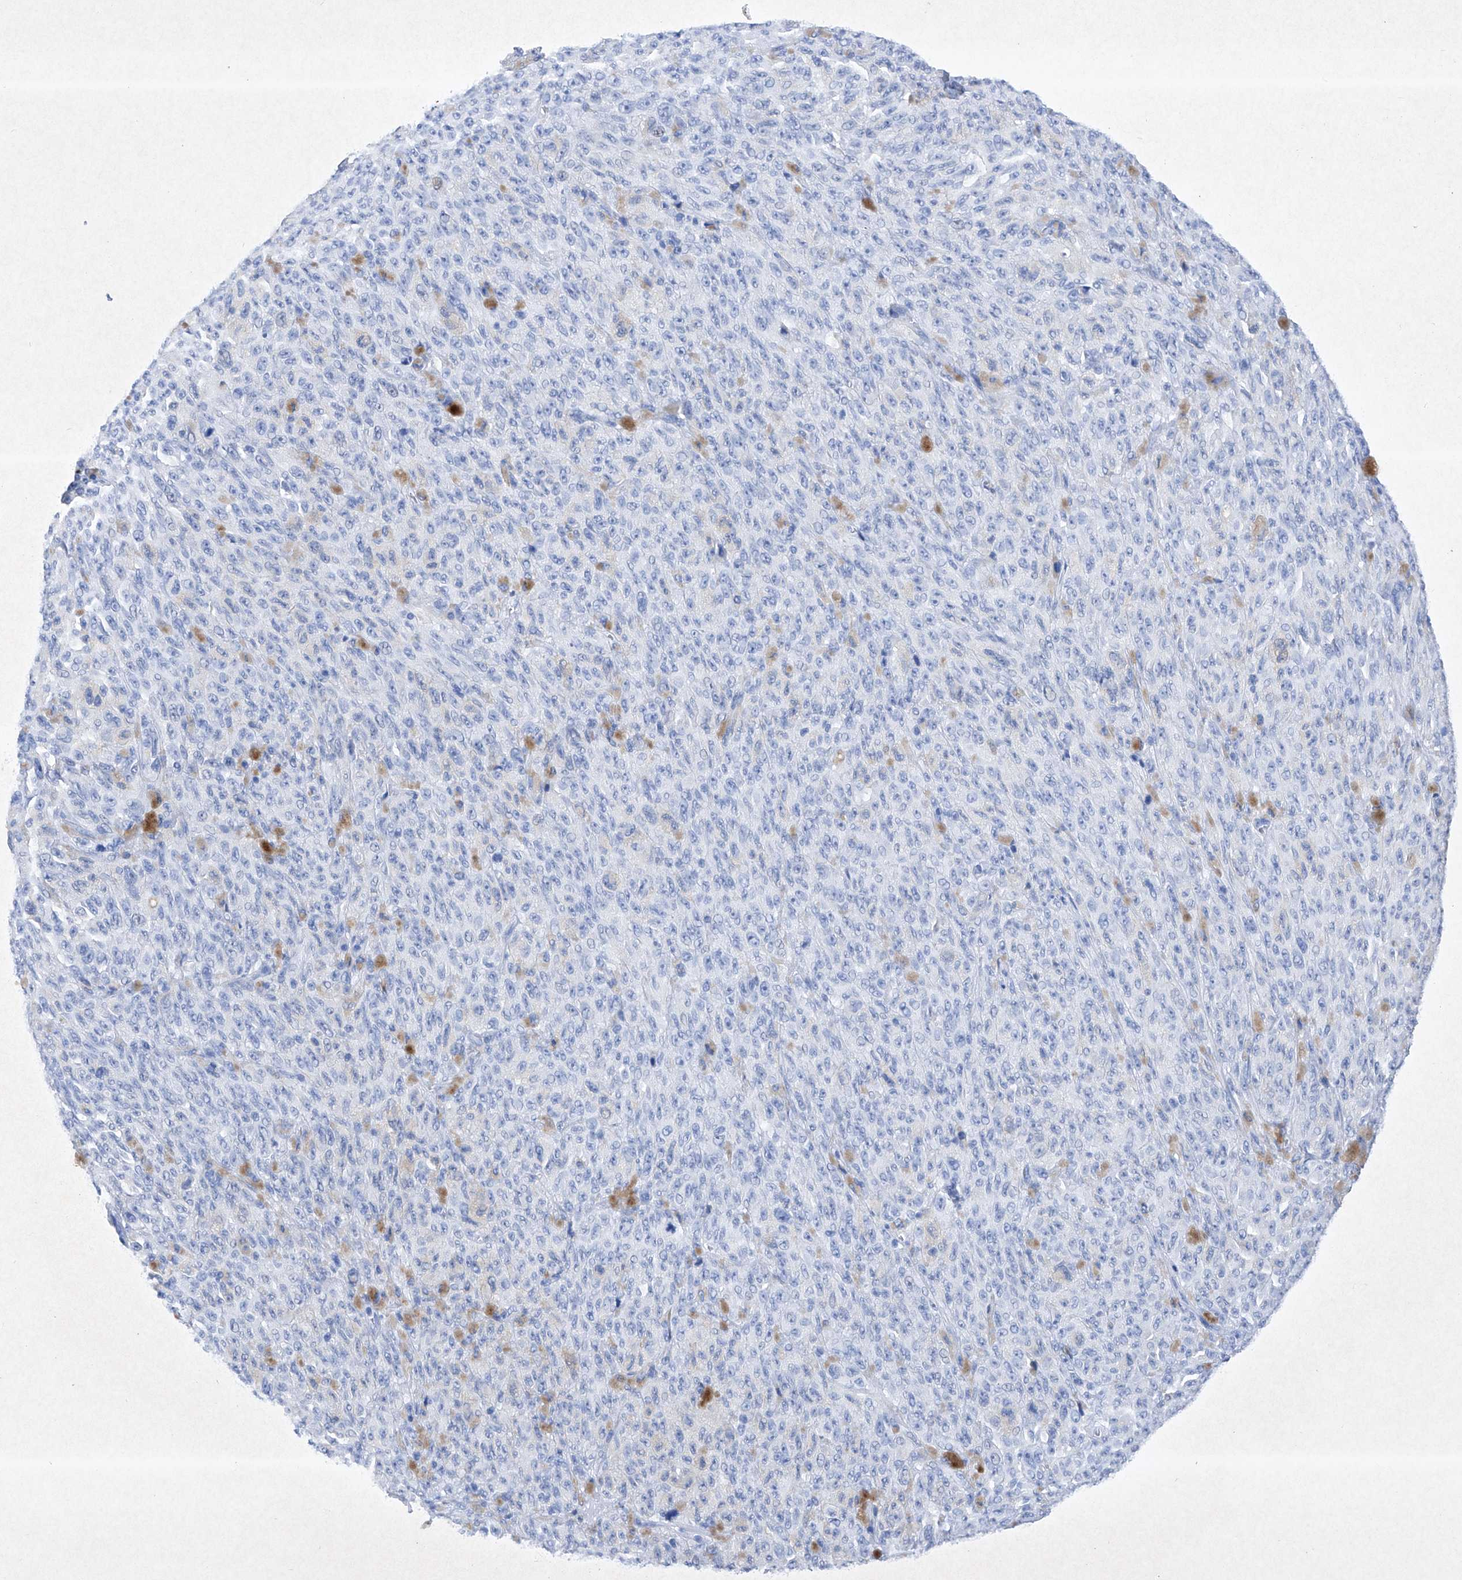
{"staining": {"intensity": "negative", "quantity": "none", "location": "none"}, "tissue": "melanoma", "cell_type": "Tumor cells", "image_type": "cancer", "snomed": [{"axis": "morphology", "description": "Malignant melanoma, NOS"}, {"axis": "topography", "description": "Skin"}], "caption": "There is no significant expression in tumor cells of melanoma. Brightfield microscopy of IHC stained with DAB (3,3'-diaminobenzidine) (brown) and hematoxylin (blue), captured at high magnification.", "gene": "BARX2", "patient": {"sex": "female", "age": 82}}